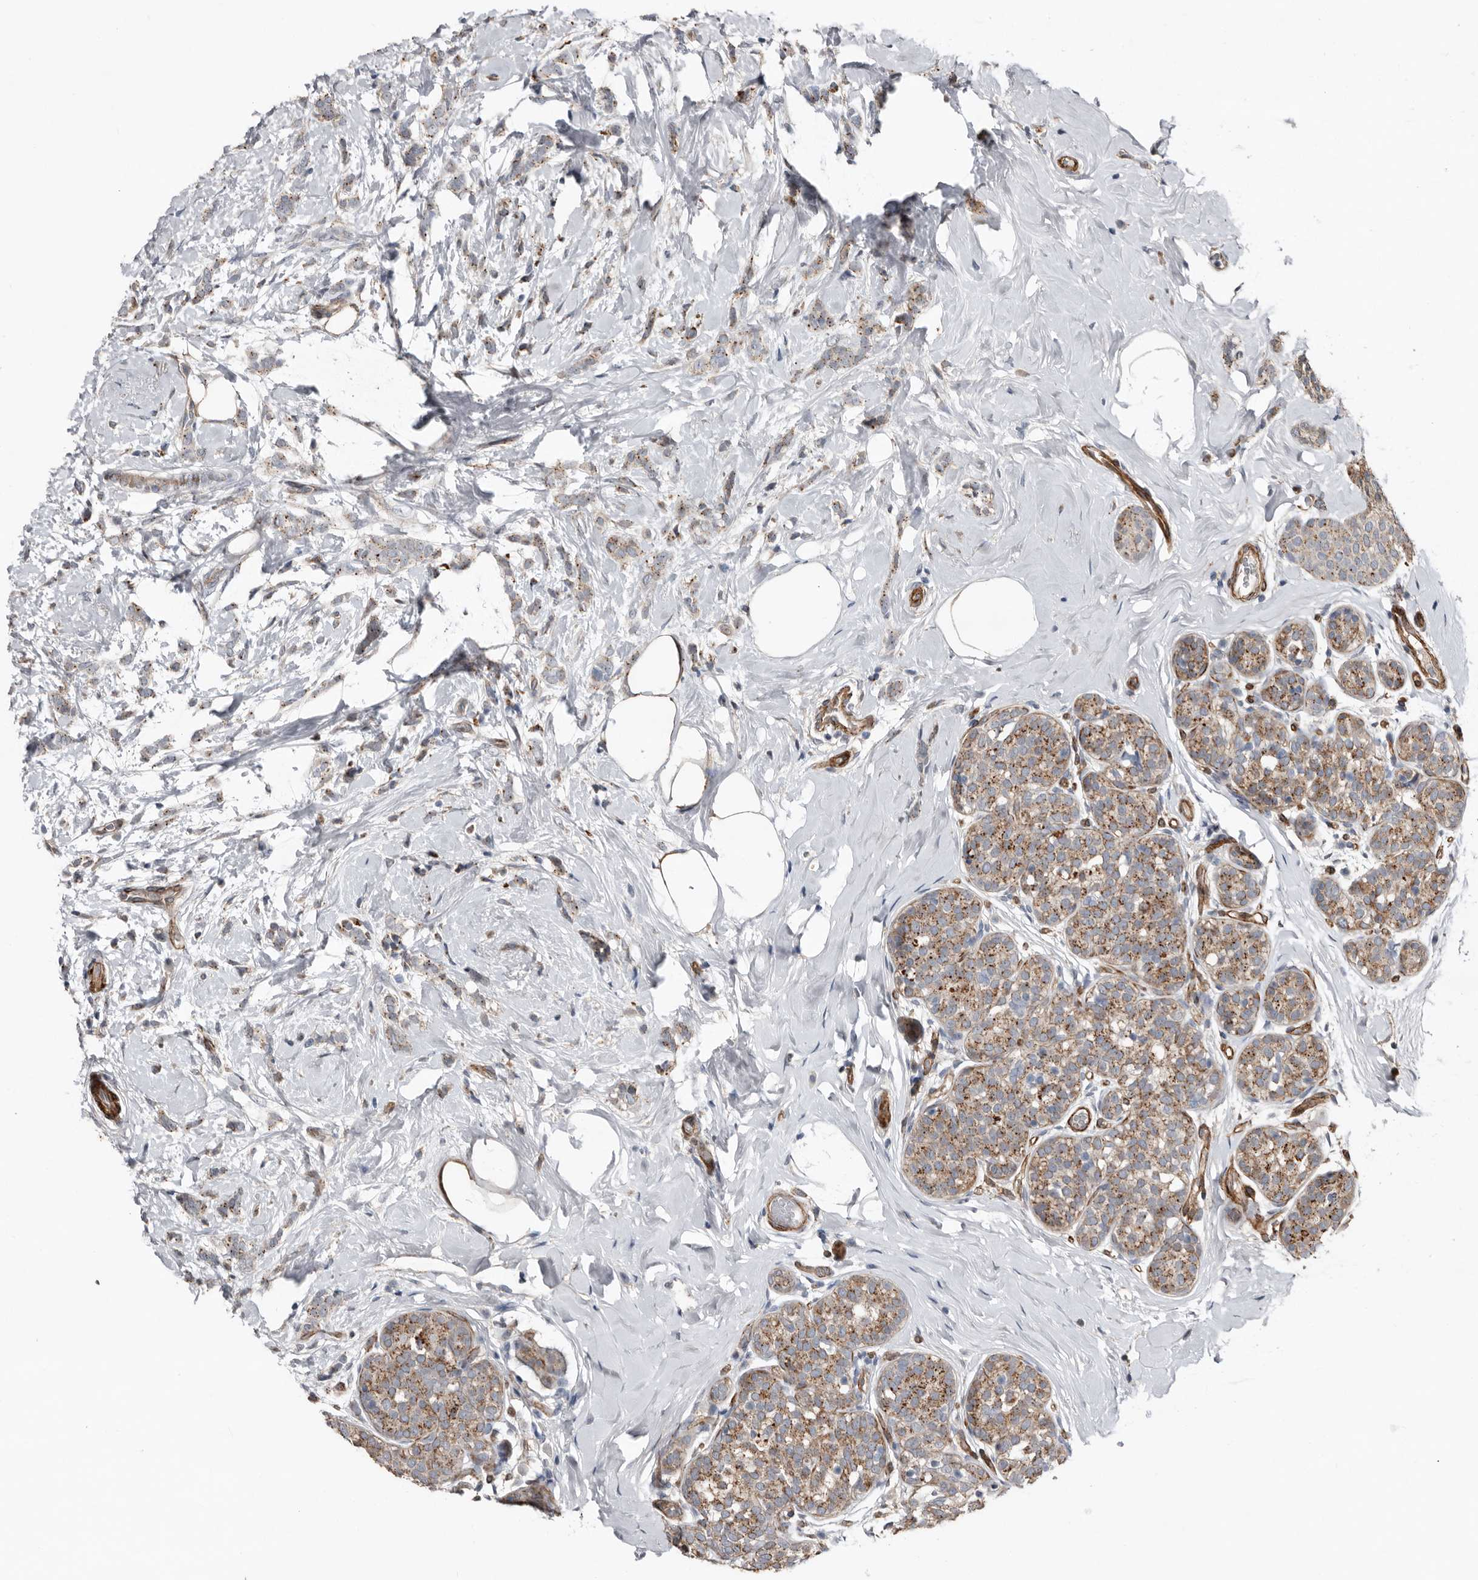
{"staining": {"intensity": "weak", "quantity": ">75%", "location": "cytoplasmic/membranous"}, "tissue": "breast cancer", "cell_type": "Tumor cells", "image_type": "cancer", "snomed": [{"axis": "morphology", "description": "Lobular carcinoma, in situ"}, {"axis": "morphology", "description": "Lobular carcinoma"}, {"axis": "topography", "description": "Breast"}], "caption": "Breast cancer tissue demonstrates weak cytoplasmic/membranous expression in approximately >75% of tumor cells, visualized by immunohistochemistry.", "gene": "RANBP17", "patient": {"sex": "female", "age": 41}}